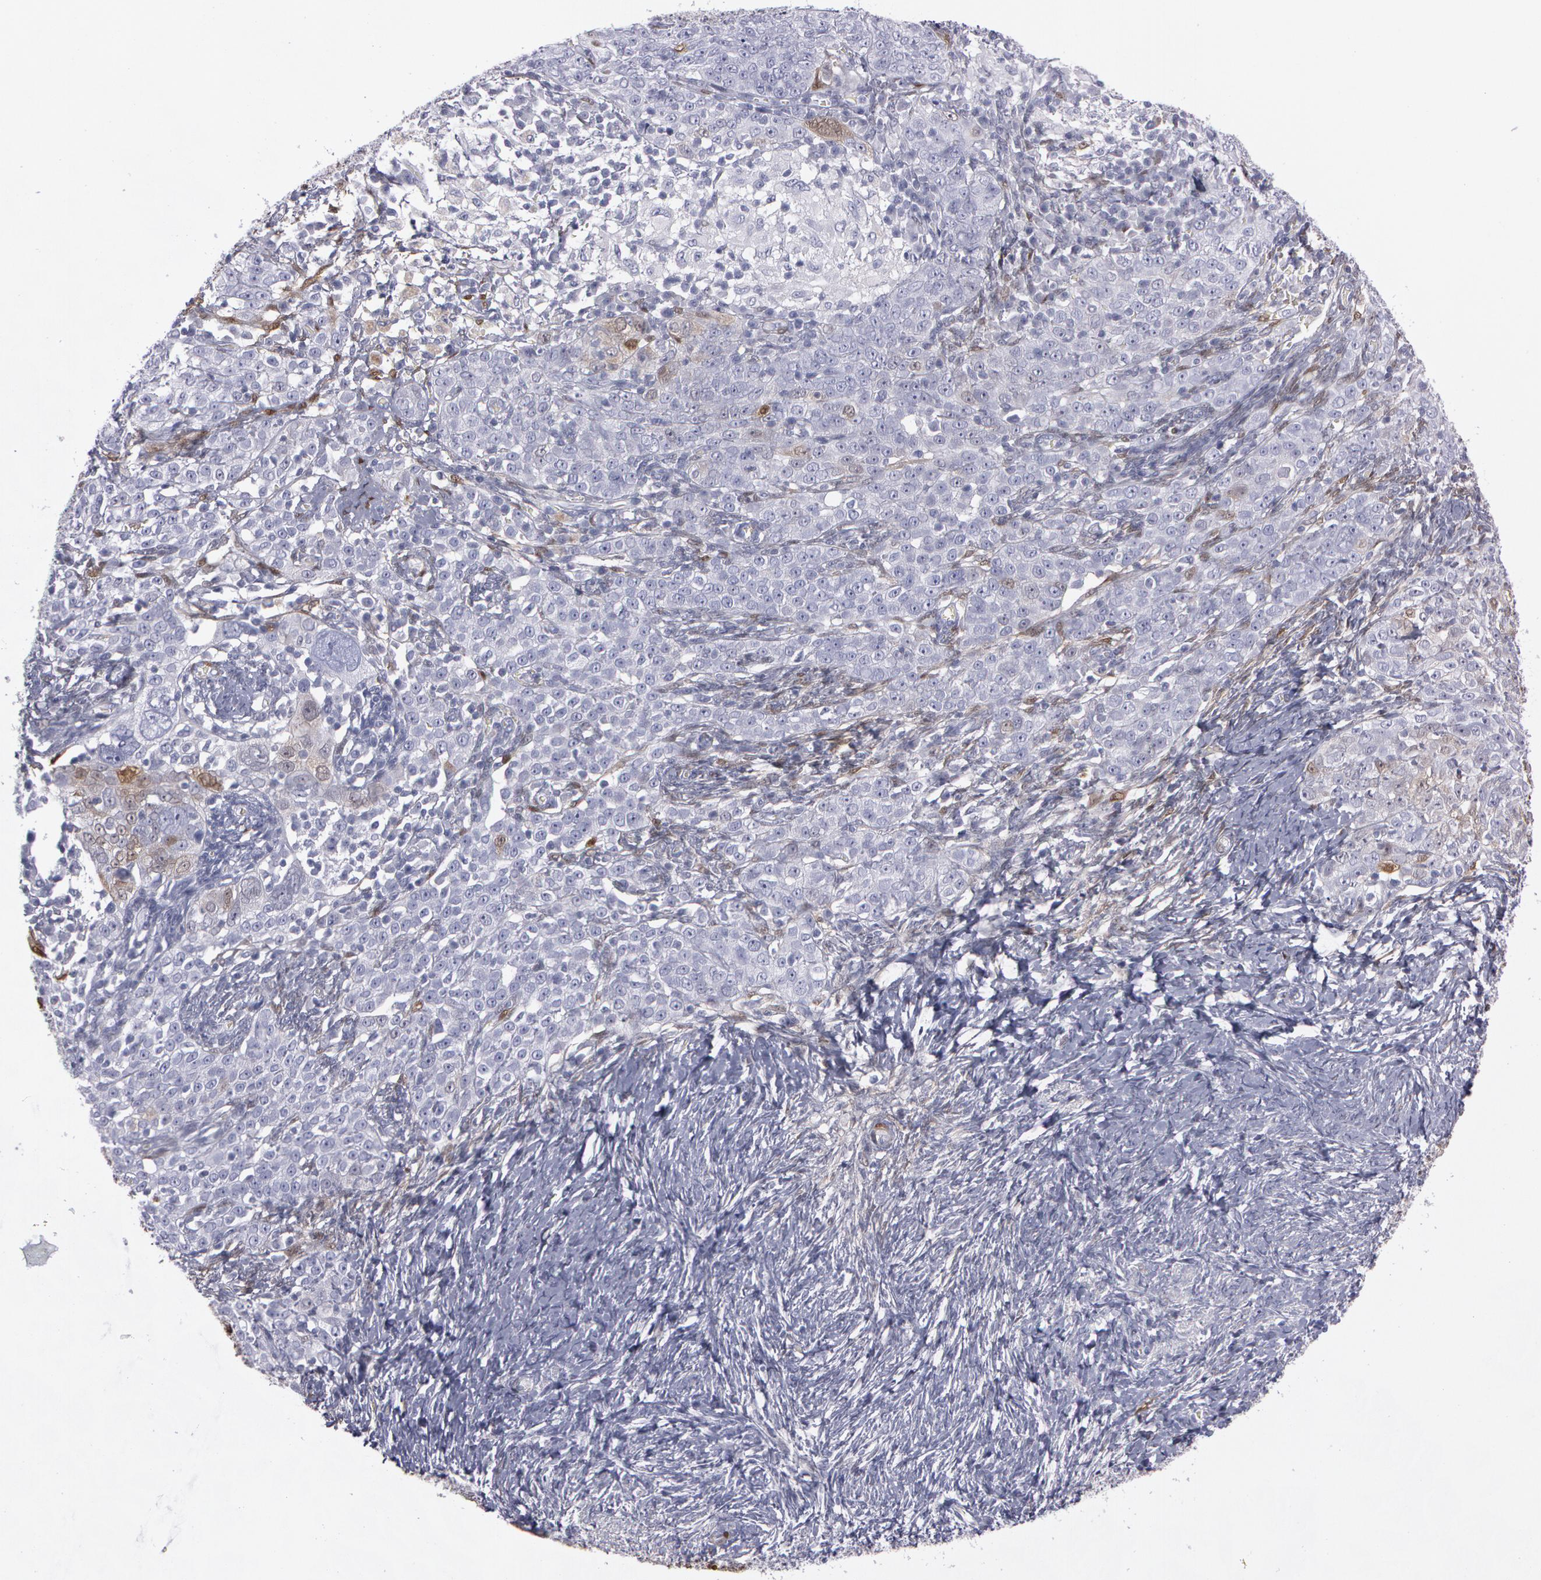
{"staining": {"intensity": "weak", "quantity": "<25%", "location": "cytoplasmic/membranous"}, "tissue": "ovarian cancer", "cell_type": "Tumor cells", "image_type": "cancer", "snomed": [{"axis": "morphology", "description": "Normal tissue, NOS"}, {"axis": "morphology", "description": "Cystadenocarcinoma, serous, NOS"}, {"axis": "topography", "description": "Ovary"}], "caption": "Tumor cells show no significant staining in serous cystadenocarcinoma (ovarian).", "gene": "TAGLN", "patient": {"sex": "female", "age": 62}}